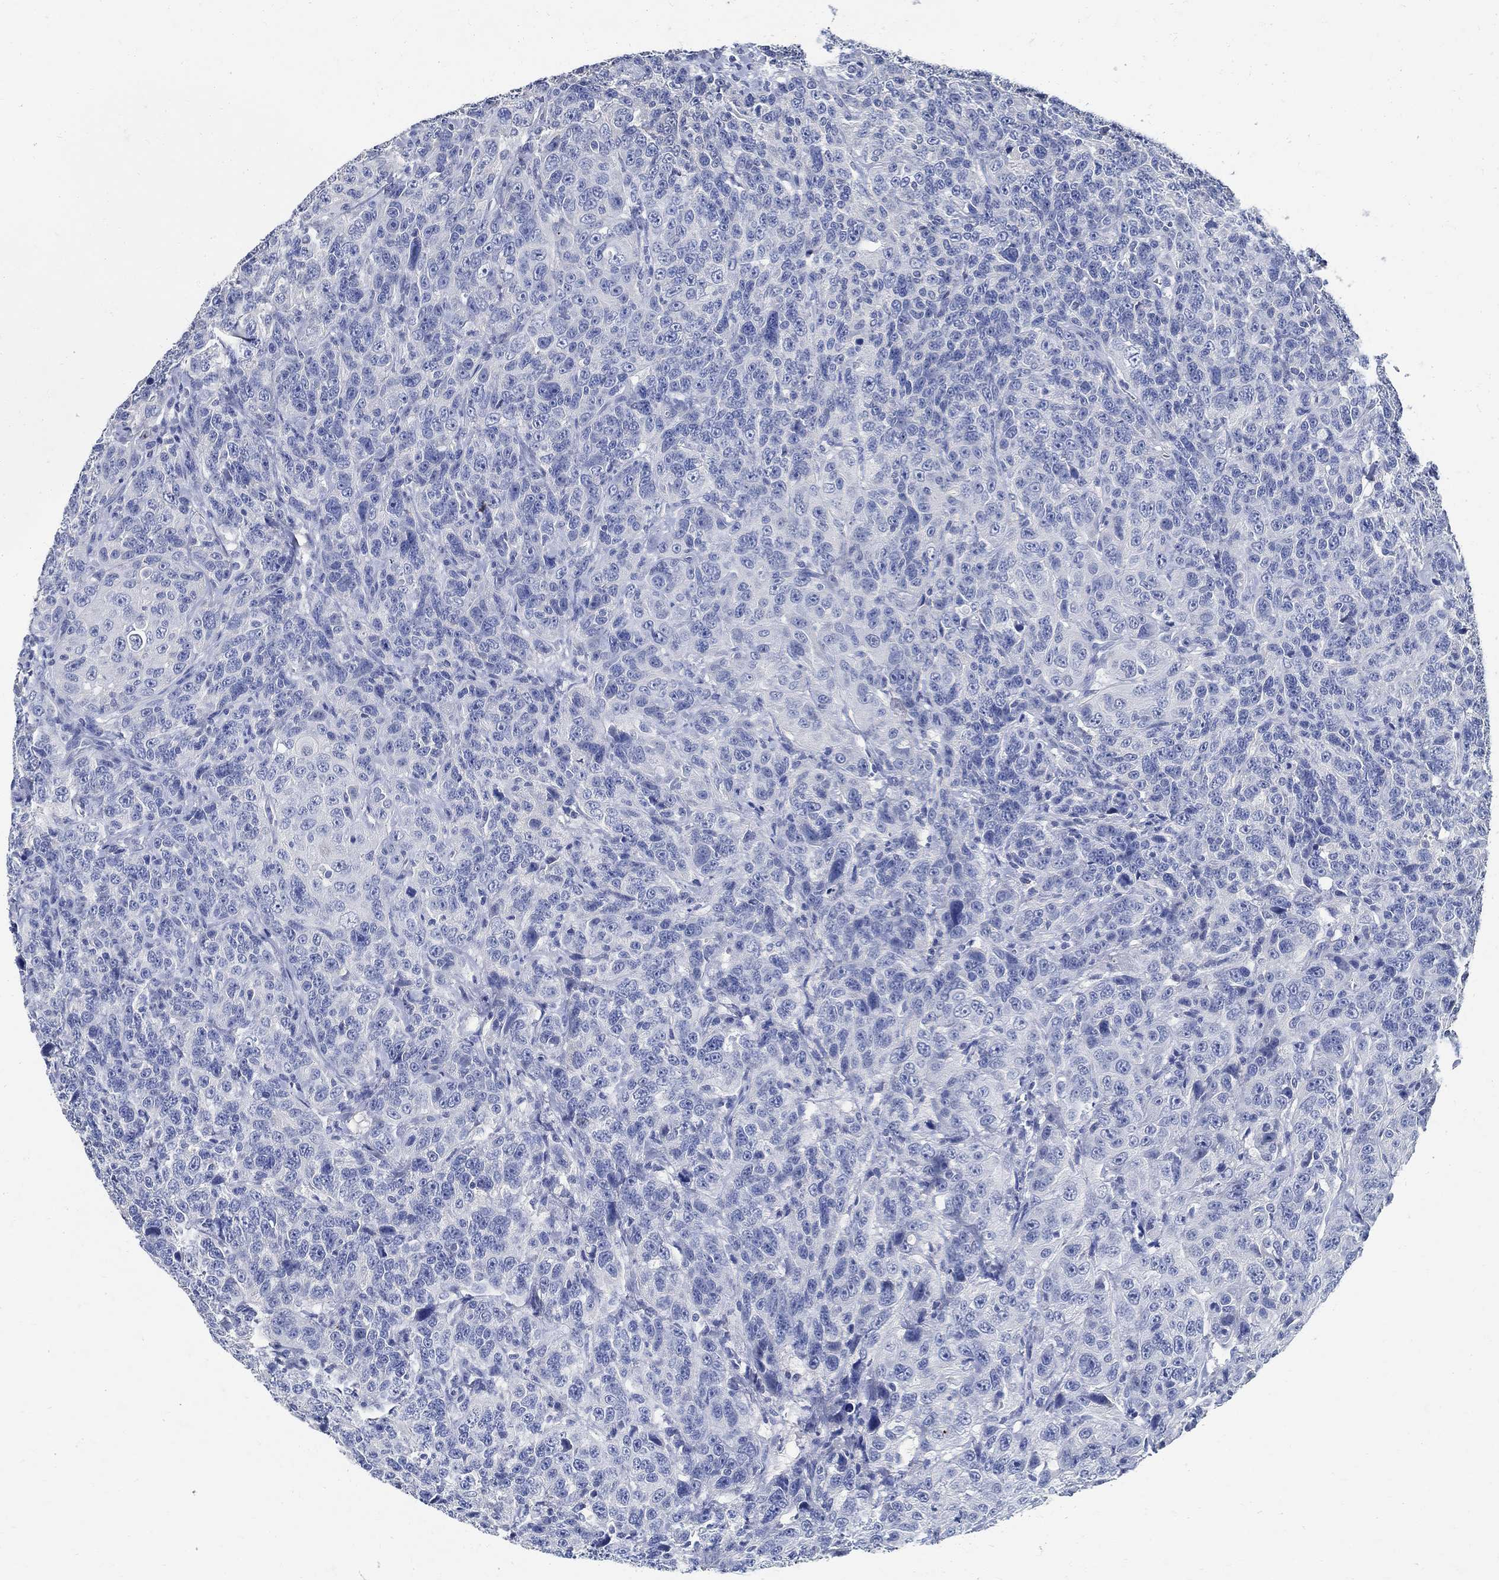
{"staining": {"intensity": "negative", "quantity": "none", "location": "none"}, "tissue": "urothelial cancer", "cell_type": "Tumor cells", "image_type": "cancer", "snomed": [{"axis": "morphology", "description": "Urothelial carcinoma, NOS"}, {"axis": "morphology", "description": "Urothelial carcinoma, High grade"}, {"axis": "topography", "description": "Urinary bladder"}], "caption": "Tumor cells are negative for brown protein staining in urothelial carcinoma (high-grade).", "gene": "PRX", "patient": {"sex": "female", "age": 73}}